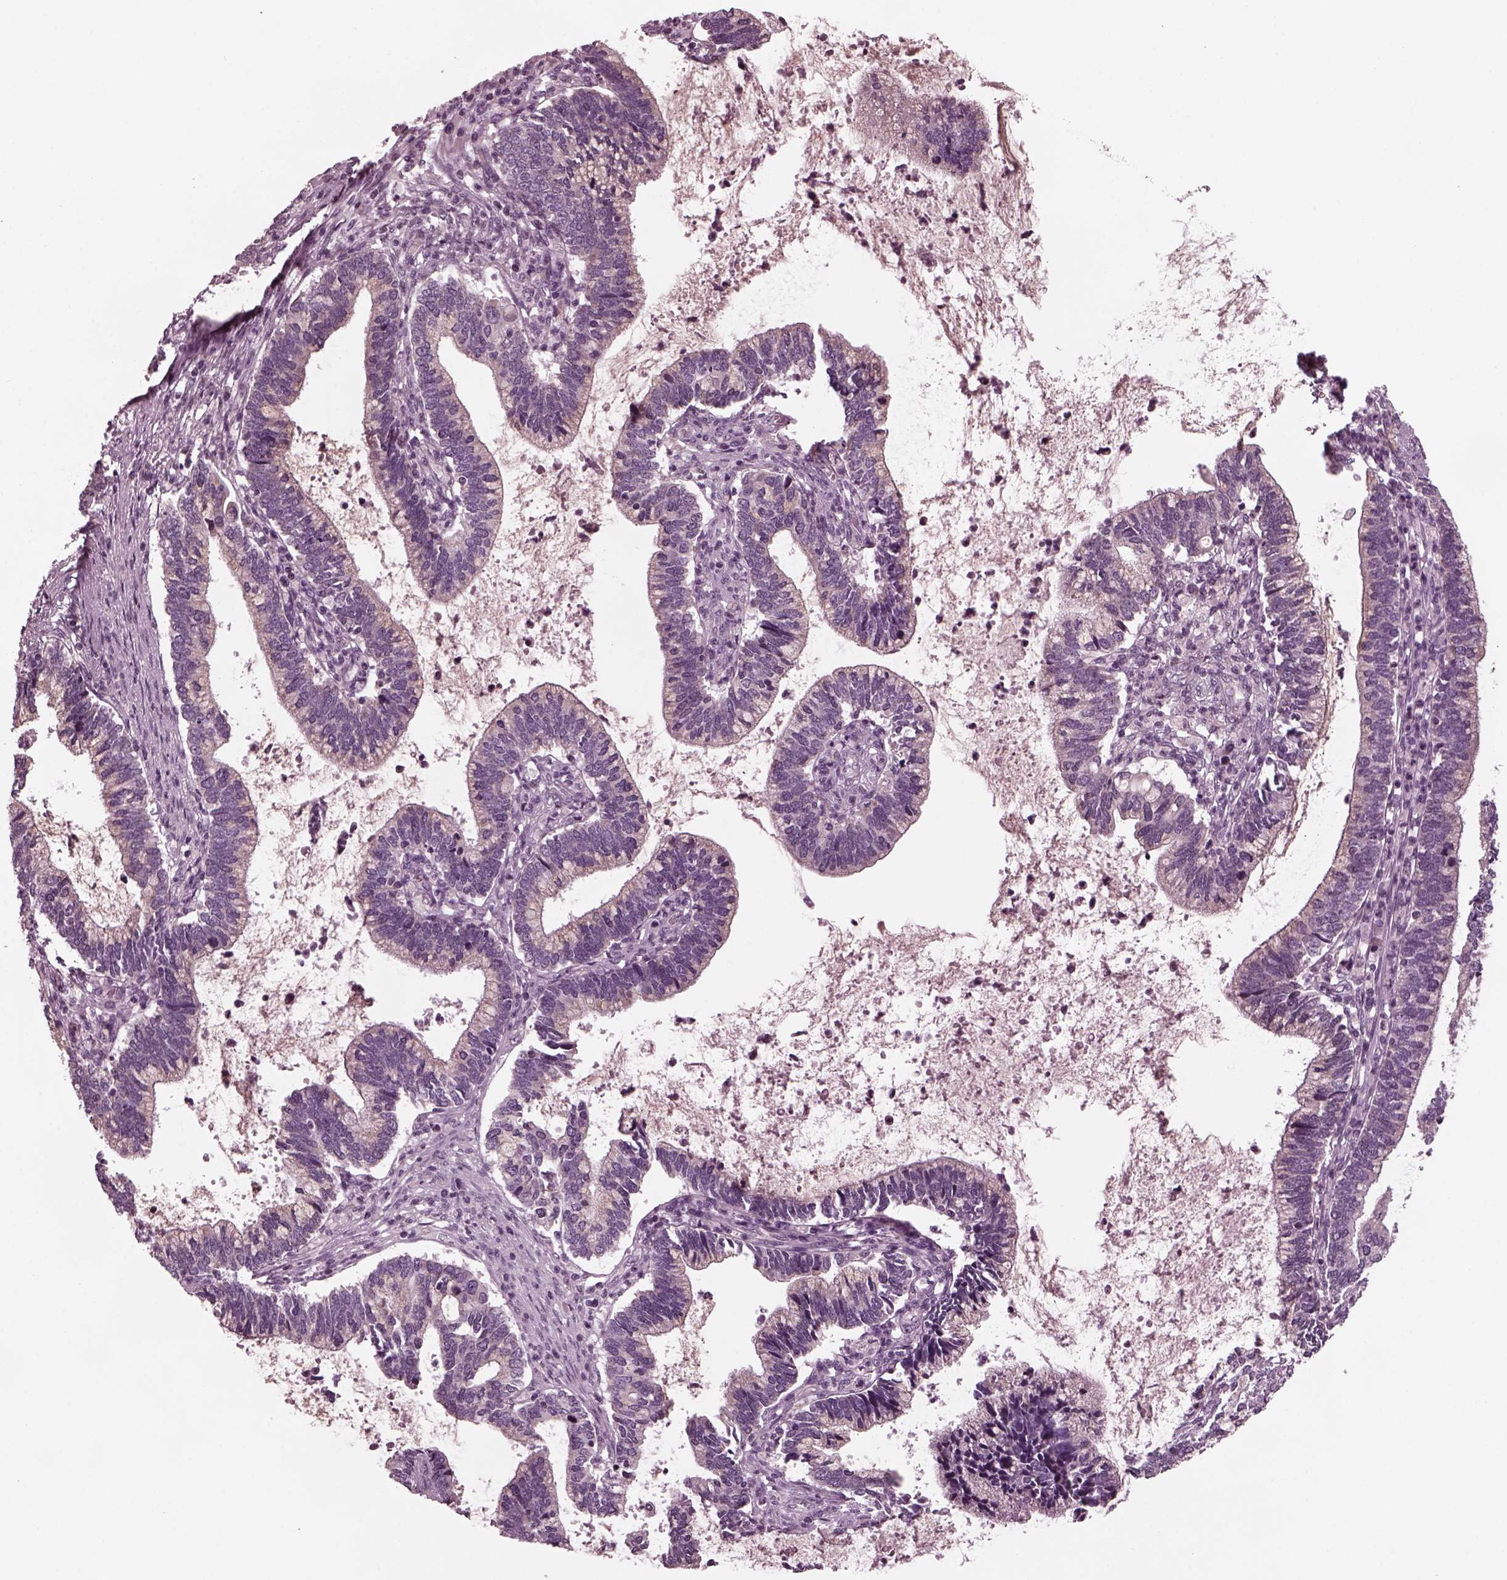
{"staining": {"intensity": "negative", "quantity": "none", "location": "none"}, "tissue": "cervical cancer", "cell_type": "Tumor cells", "image_type": "cancer", "snomed": [{"axis": "morphology", "description": "Adenocarcinoma, NOS"}, {"axis": "topography", "description": "Cervix"}], "caption": "The histopathology image shows no staining of tumor cells in adenocarcinoma (cervical).", "gene": "CELSR3", "patient": {"sex": "female", "age": 42}}